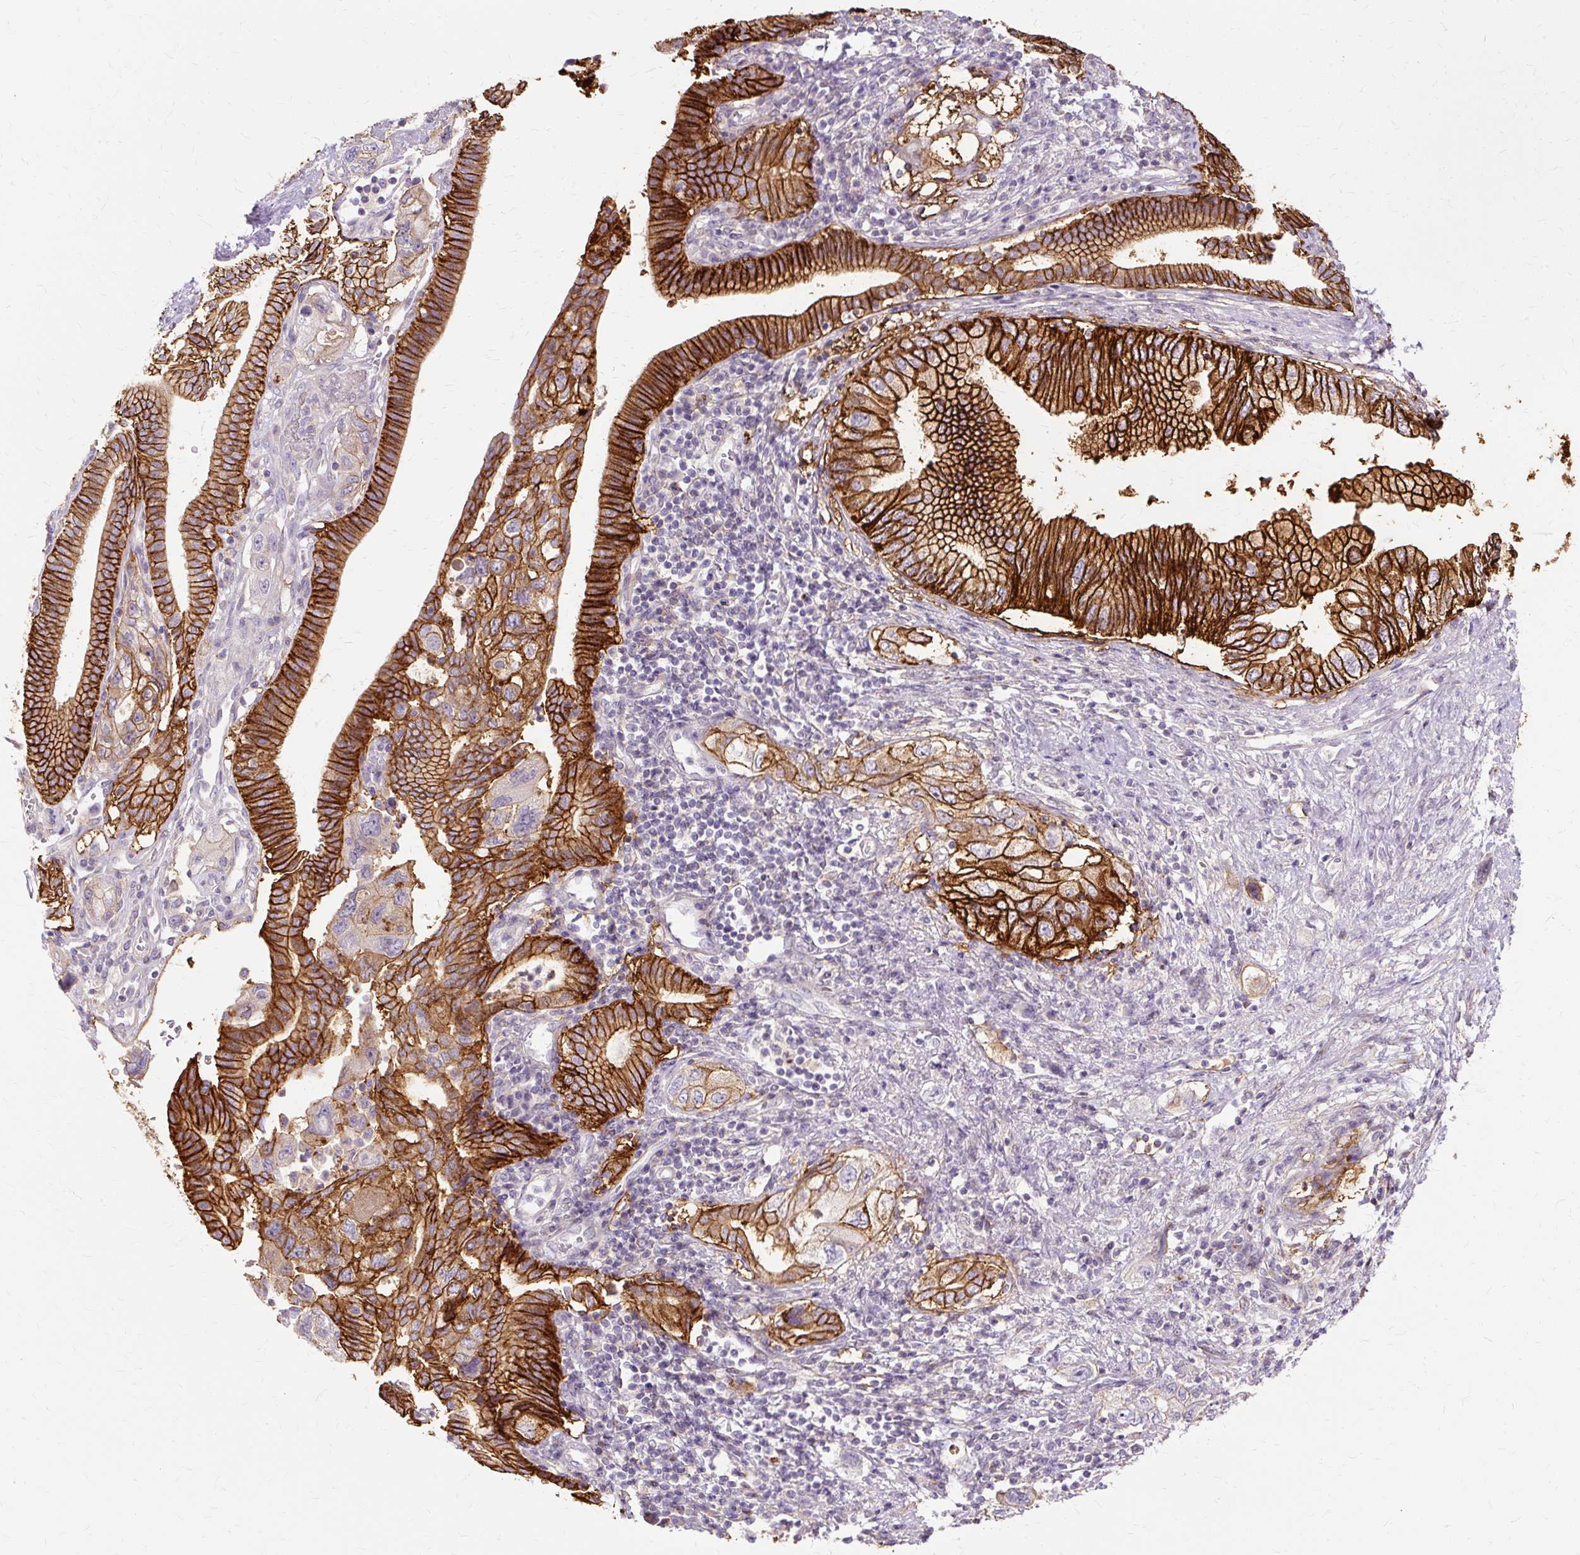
{"staining": {"intensity": "strong", "quantity": ">75%", "location": "cytoplasmic/membranous"}, "tissue": "pancreatic cancer", "cell_type": "Tumor cells", "image_type": "cancer", "snomed": [{"axis": "morphology", "description": "Adenocarcinoma, NOS"}, {"axis": "topography", "description": "Pancreas"}], "caption": "Pancreatic cancer stained with IHC shows strong cytoplasmic/membranous positivity in about >75% of tumor cells. (DAB (3,3'-diaminobenzidine) IHC, brown staining for protein, blue staining for nuclei).", "gene": "TSPAN8", "patient": {"sex": "female", "age": 73}}